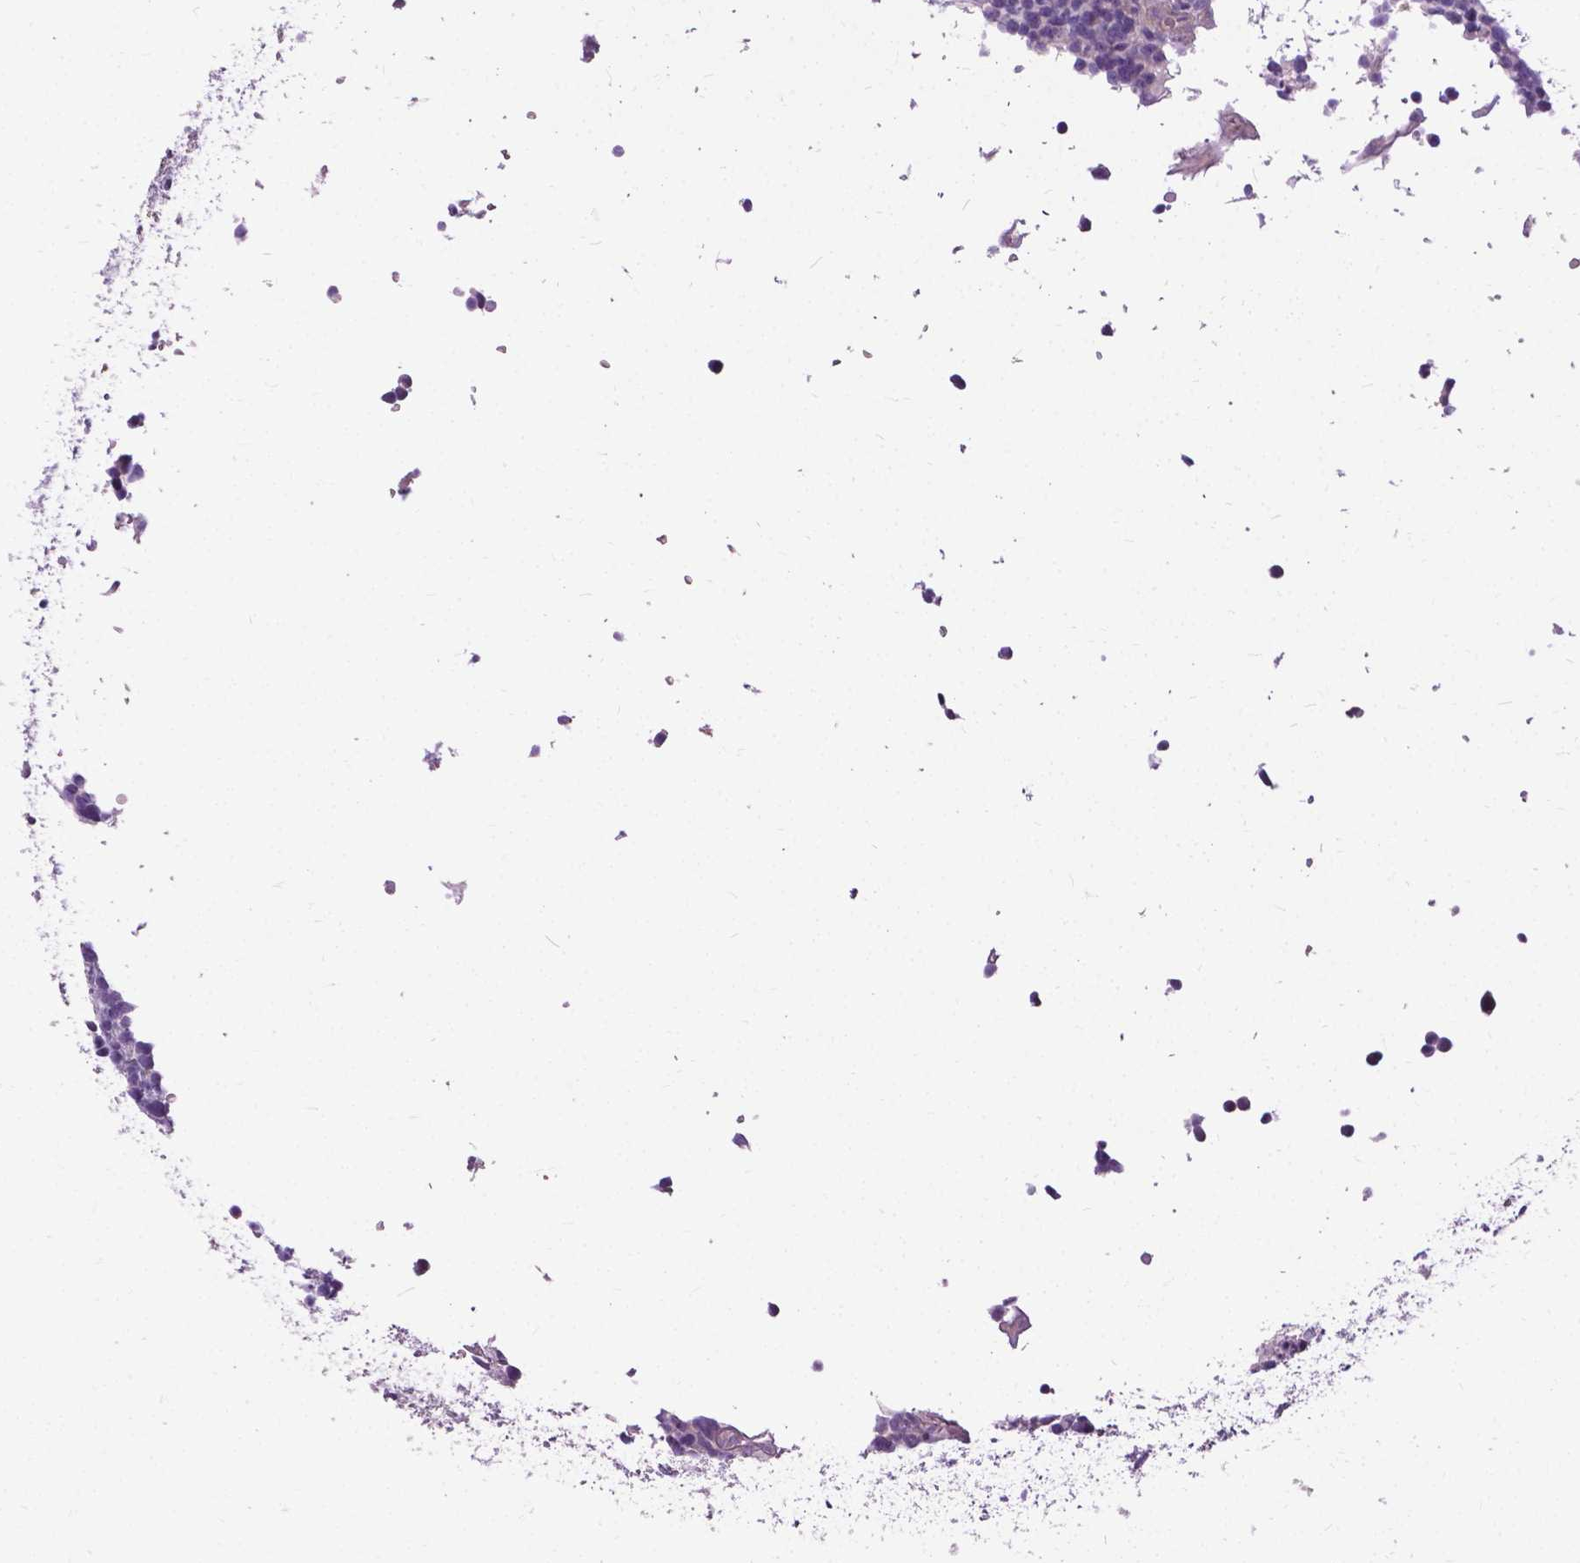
{"staining": {"intensity": "negative", "quantity": "none", "location": "none"}, "tissue": "glioma", "cell_type": "Tumor cells", "image_type": "cancer", "snomed": [{"axis": "morphology", "description": "Glioma, malignant, High grade"}, {"axis": "topography", "description": "Brain"}], "caption": "A photomicrograph of human high-grade glioma (malignant) is negative for staining in tumor cells.", "gene": "JAK3", "patient": {"sex": "male", "age": 33}}